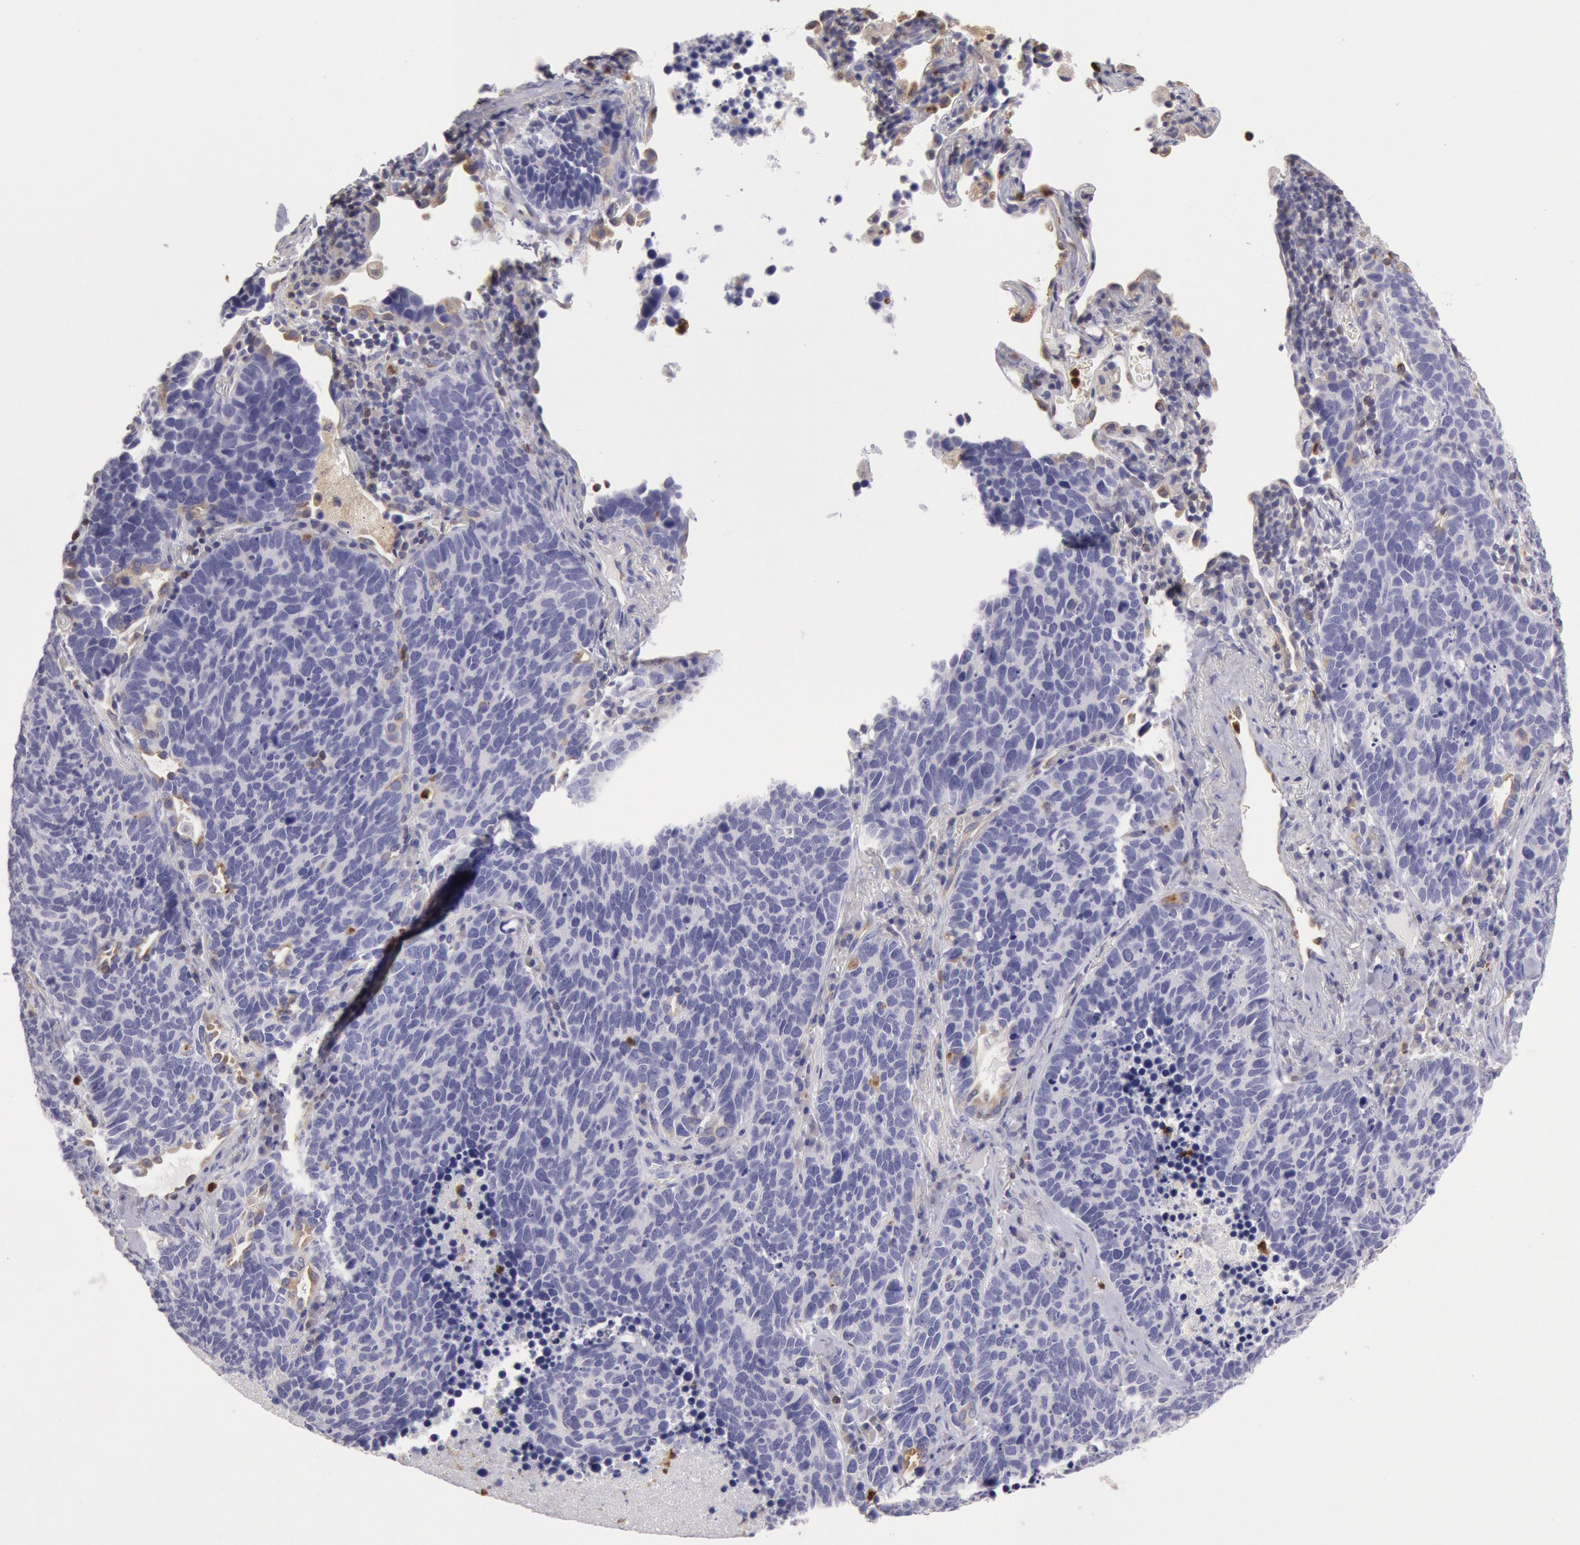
{"staining": {"intensity": "negative", "quantity": "none", "location": "none"}, "tissue": "lung cancer", "cell_type": "Tumor cells", "image_type": "cancer", "snomed": [{"axis": "morphology", "description": "Neoplasm, malignant, NOS"}, {"axis": "topography", "description": "Lung"}], "caption": "There is no significant expression in tumor cells of lung cancer.", "gene": "RAB27A", "patient": {"sex": "female", "age": 75}}